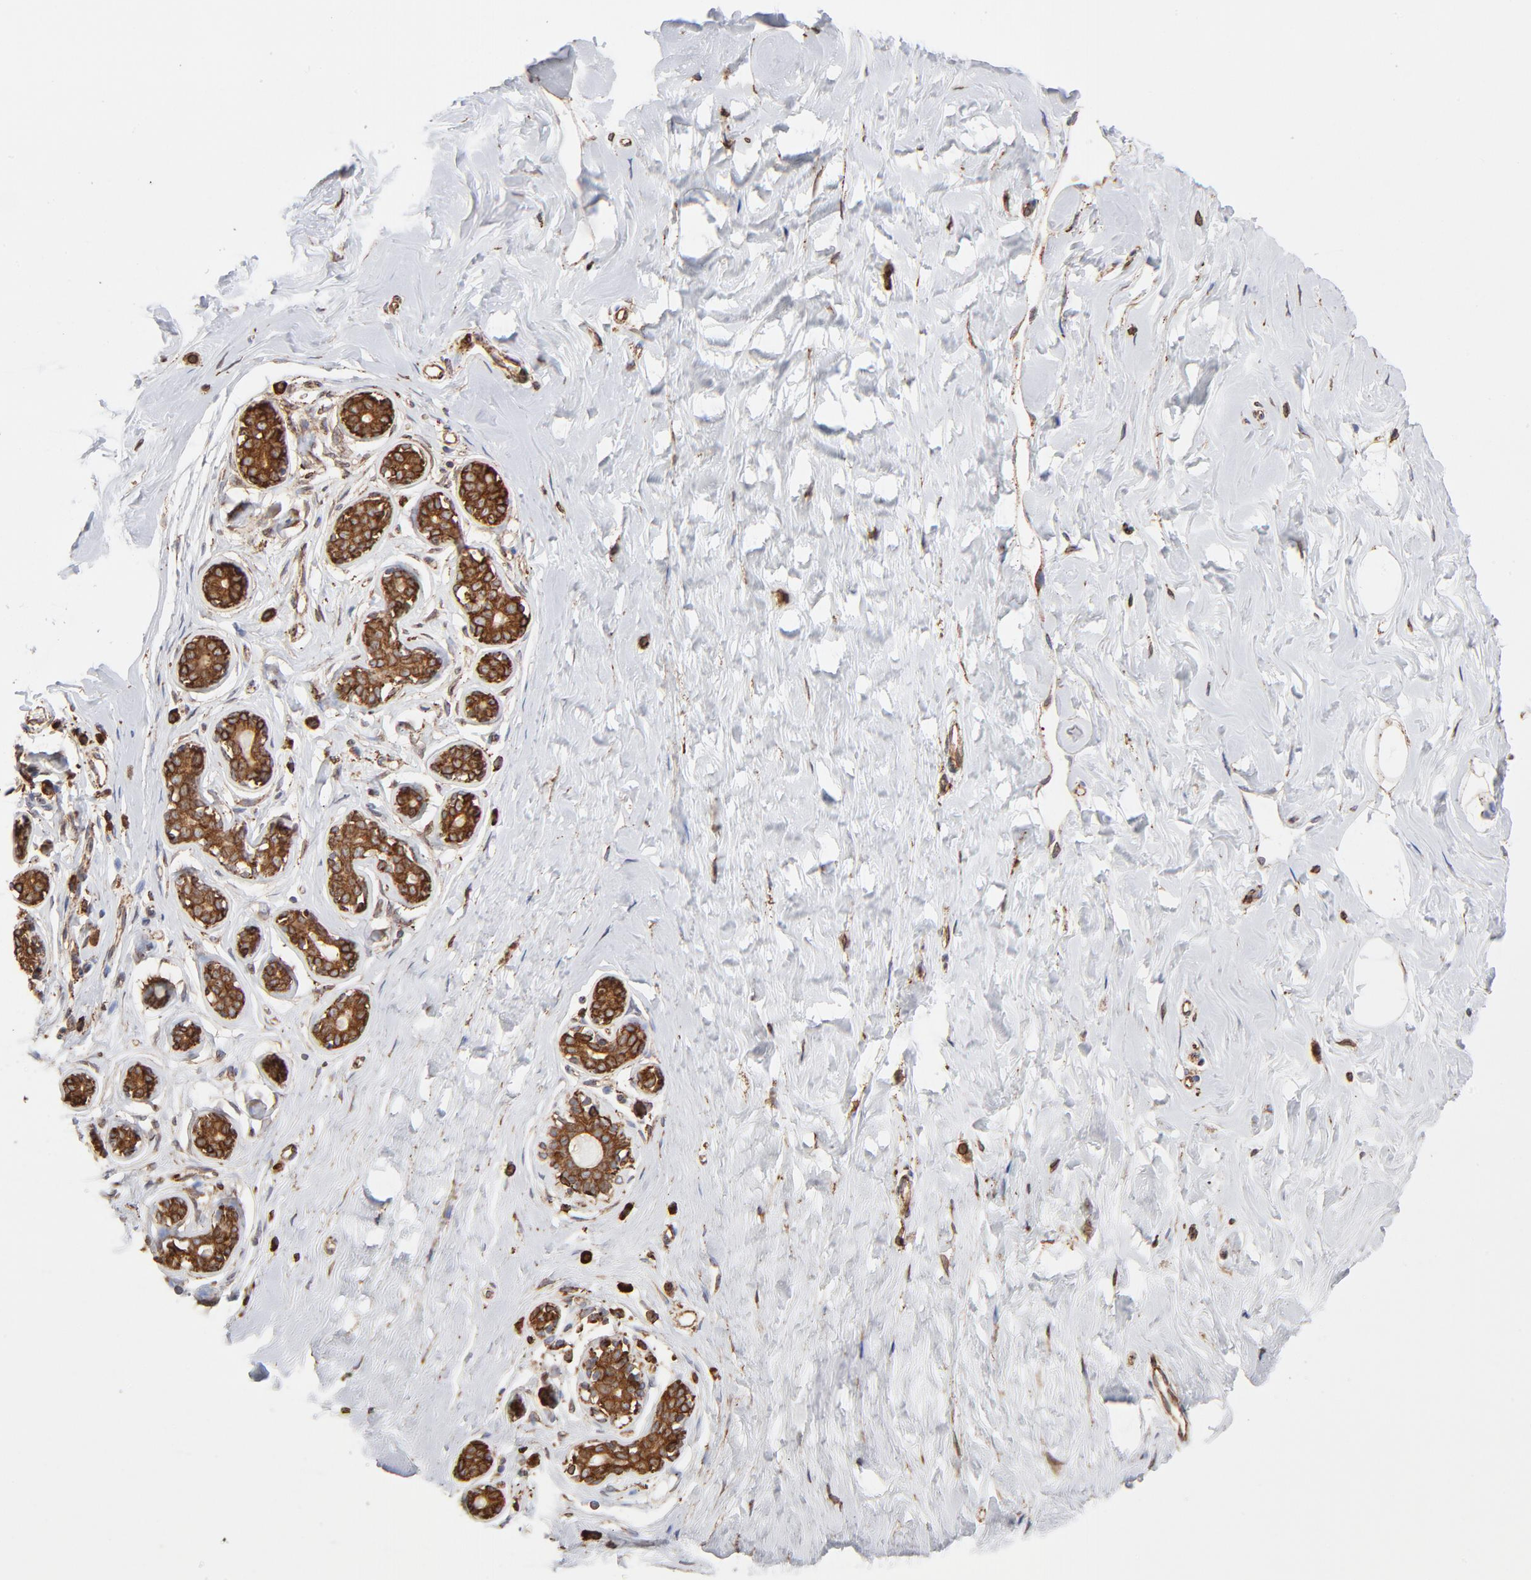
{"staining": {"intensity": "moderate", "quantity": "25%-75%", "location": "cytoplasmic/membranous"}, "tissue": "breast", "cell_type": "Adipocytes", "image_type": "normal", "snomed": [{"axis": "morphology", "description": "Normal tissue, NOS"}, {"axis": "topography", "description": "Breast"}], "caption": "Immunohistochemical staining of unremarkable breast demonstrates 25%-75% levels of moderate cytoplasmic/membranous protein expression in about 25%-75% of adipocytes. Ihc stains the protein in brown and the nuclei are stained blue.", "gene": "CANX", "patient": {"sex": "female", "age": 23}}